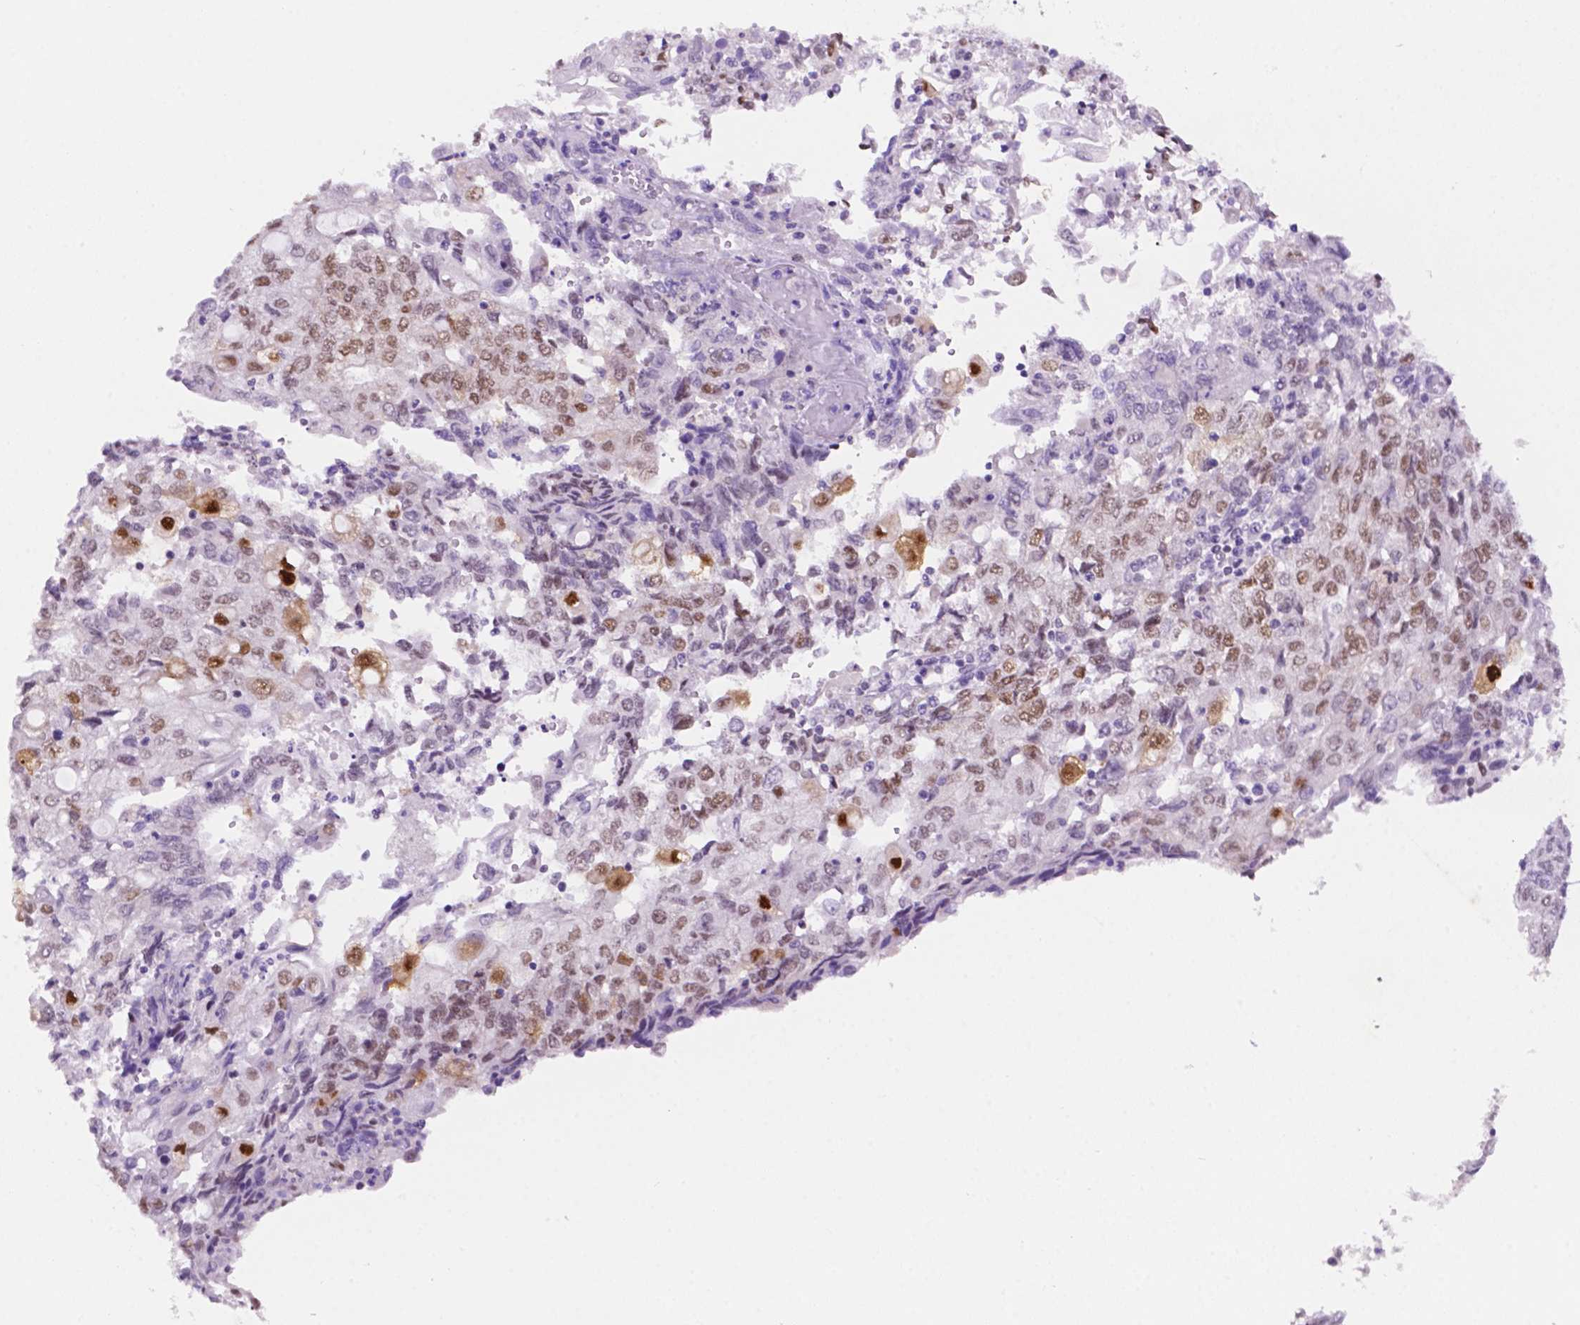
{"staining": {"intensity": "moderate", "quantity": "25%-75%", "location": "nuclear"}, "tissue": "endometrial cancer", "cell_type": "Tumor cells", "image_type": "cancer", "snomed": [{"axis": "morphology", "description": "Adenocarcinoma, NOS"}, {"axis": "topography", "description": "Endometrium"}], "caption": "IHC (DAB) staining of human endometrial cancer (adenocarcinoma) exhibits moderate nuclear protein staining in about 25%-75% of tumor cells.", "gene": "ERF", "patient": {"sex": "female", "age": 54}}